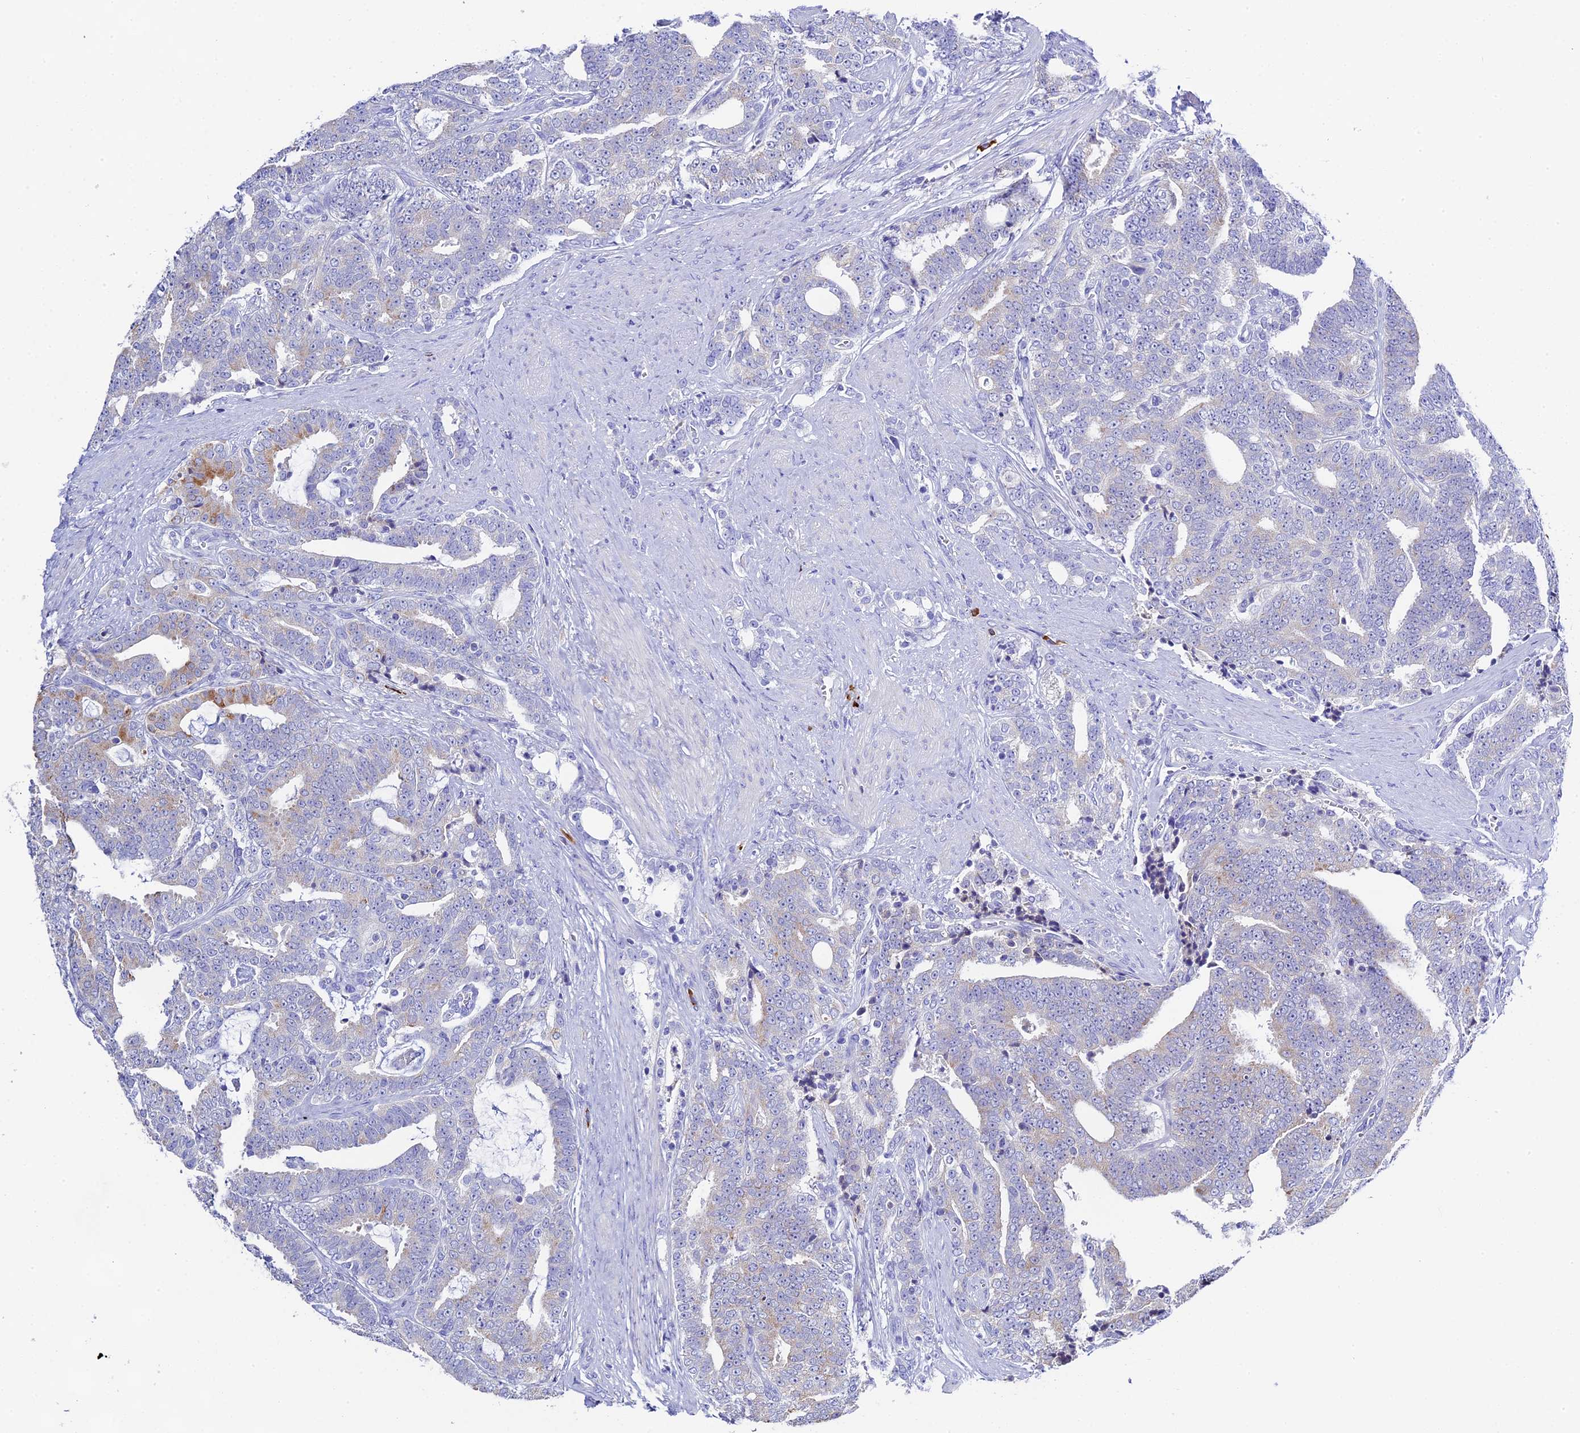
{"staining": {"intensity": "moderate", "quantity": "<25%", "location": "cytoplasmic/membranous"}, "tissue": "prostate cancer", "cell_type": "Tumor cells", "image_type": "cancer", "snomed": [{"axis": "morphology", "description": "Adenocarcinoma, High grade"}, {"axis": "topography", "description": "Prostate and seminal vesicle, NOS"}], "caption": "Human prostate cancer (adenocarcinoma (high-grade)) stained for a protein (brown) reveals moderate cytoplasmic/membranous positive staining in about <25% of tumor cells.", "gene": "FKBP11", "patient": {"sex": "male", "age": 67}}